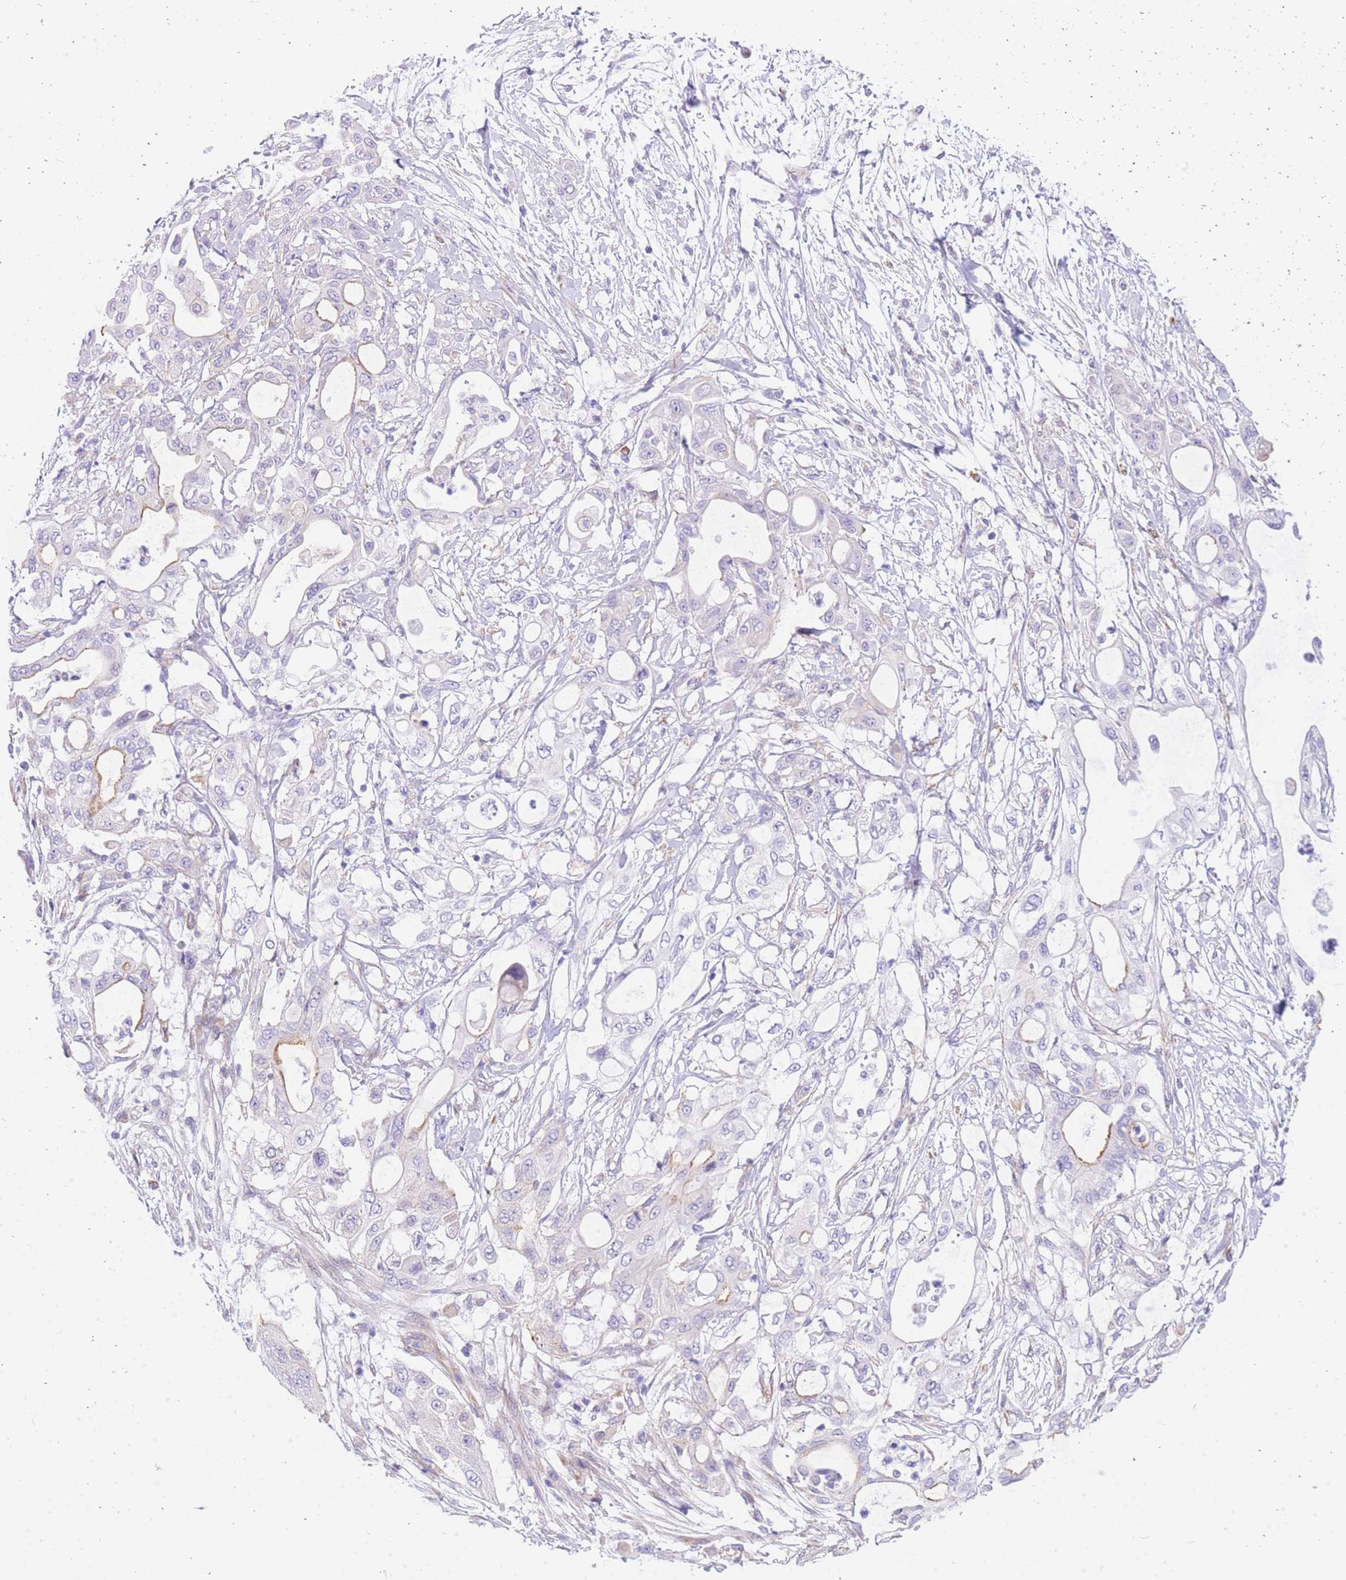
{"staining": {"intensity": "negative", "quantity": "none", "location": "none"}, "tissue": "pancreatic cancer", "cell_type": "Tumor cells", "image_type": "cancer", "snomed": [{"axis": "morphology", "description": "Adenocarcinoma, NOS"}, {"axis": "topography", "description": "Pancreas"}], "caption": "A histopathology image of human pancreatic cancer (adenocarcinoma) is negative for staining in tumor cells.", "gene": "SRSF12", "patient": {"sex": "male", "age": 68}}